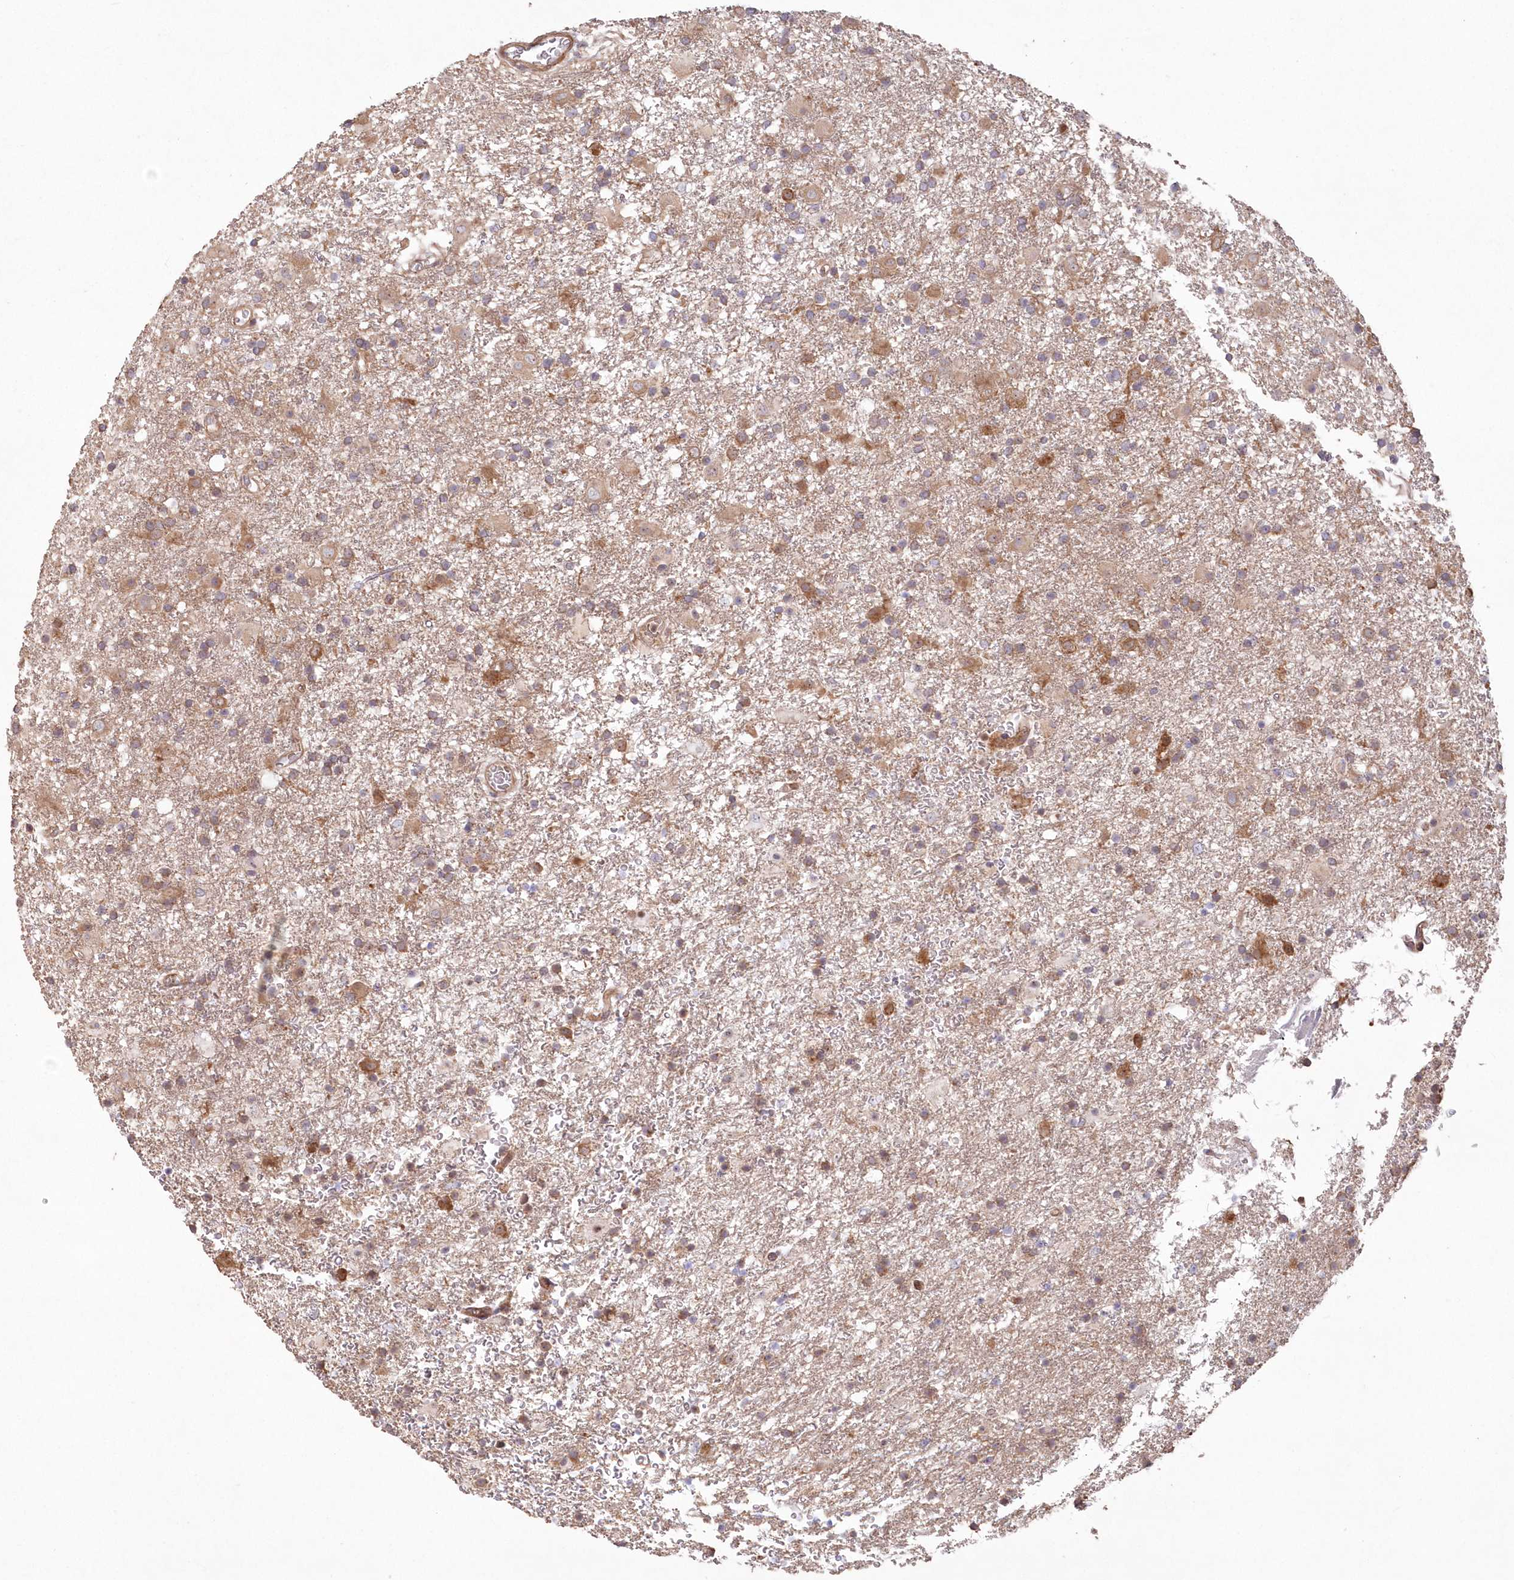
{"staining": {"intensity": "moderate", "quantity": "<25%", "location": "cytoplasmic/membranous"}, "tissue": "glioma", "cell_type": "Tumor cells", "image_type": "cancer", "snomed": [{"axis": "morphology", "description": "Glioma, malignant, Low grade"}, {"axis": "topography", "description": "Brain"}], "caption": "Moderate cytoplasmic/membranous protein staining is appreciated in about <25% of tumor cells in glioma.", "gene": "TBCA", "patient": {"sex": "male", "age": 65}}